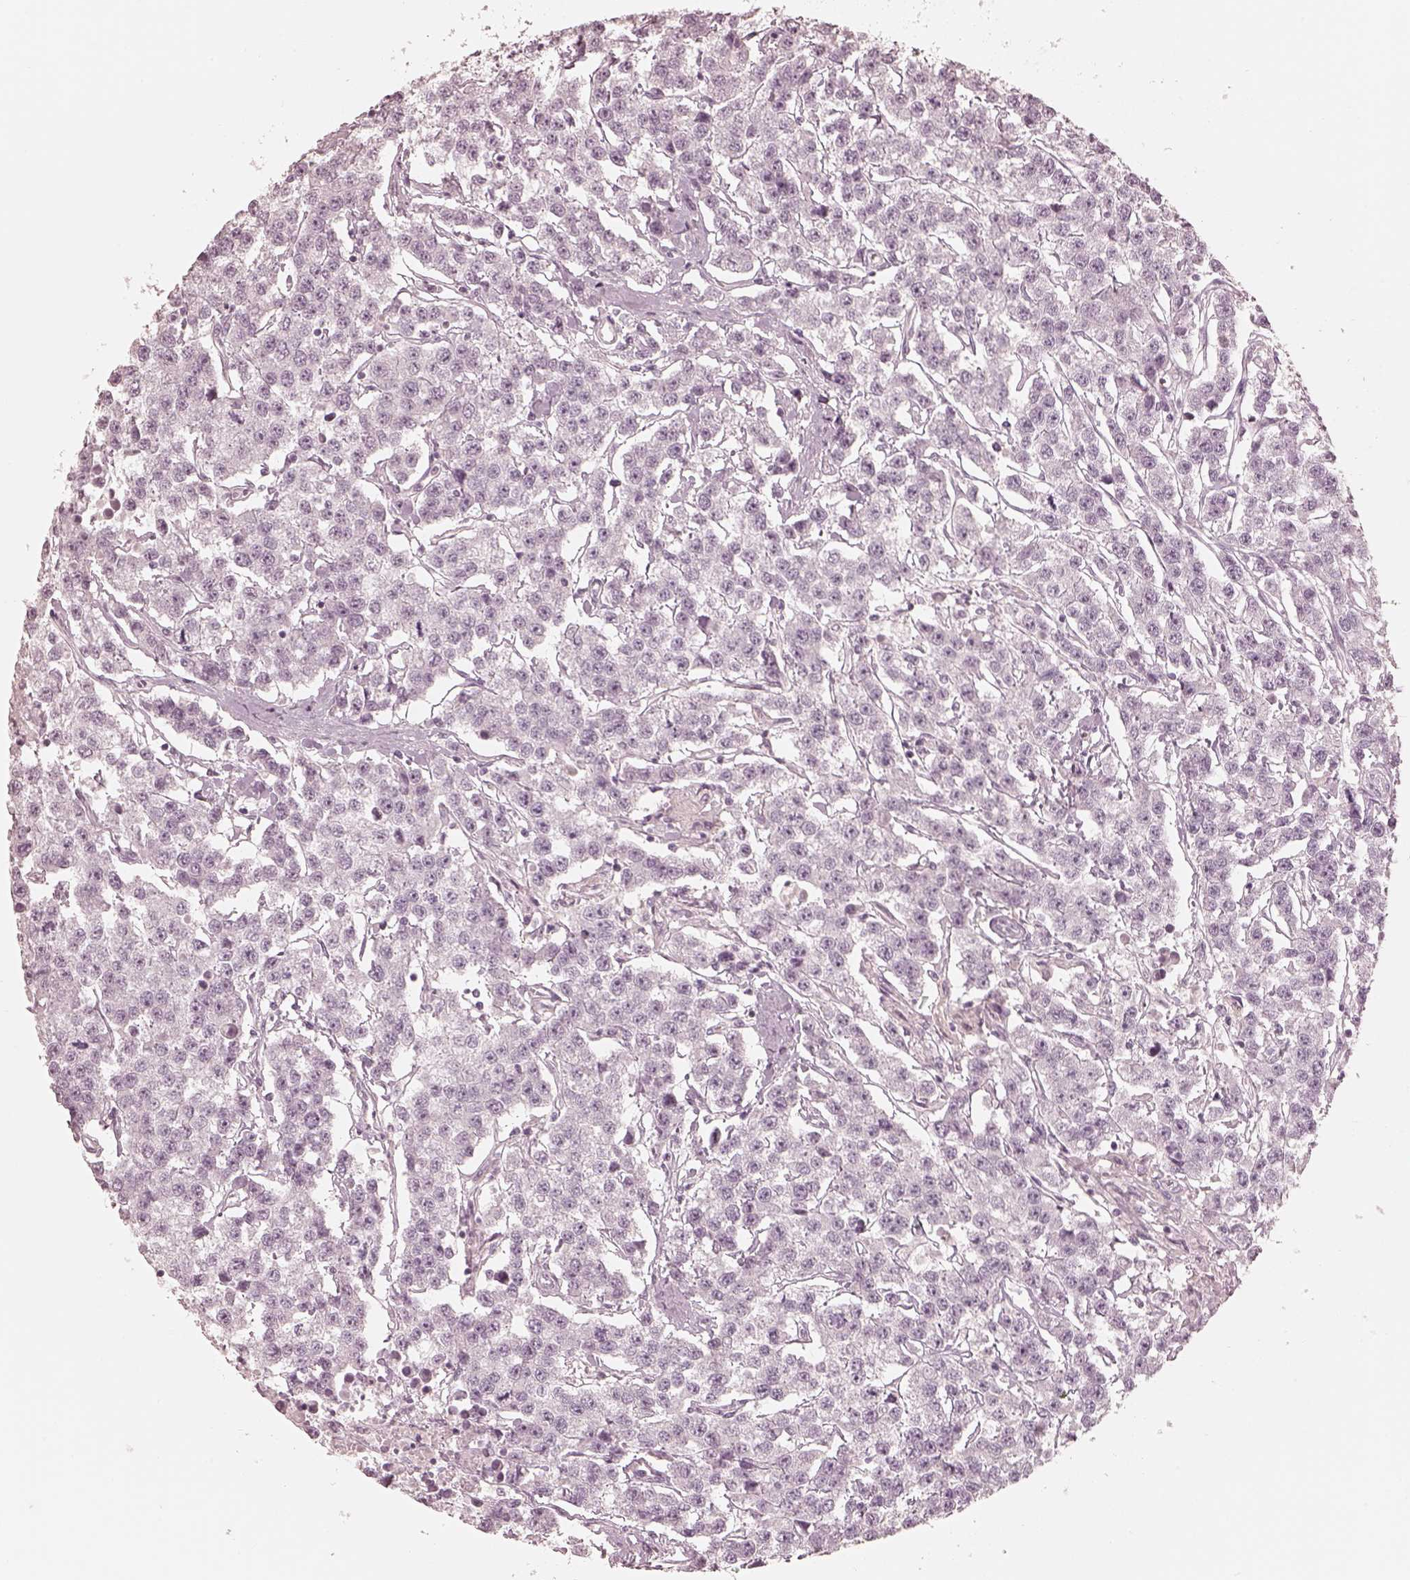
{"staining": {"intensity": "negative", "quantity": "none", "location": "none"}, "tissue": "testis cancer", "cell_type": "Tumor cells", "image_type": "cancer", "snomed": [{"axis": "morphology", "description": "Seminoma, NOS"}, {"axis": "topography", "description": "Testis"}], "caption": "IHC micrograph of human testis cancer (seminoma) stained for a protein (brown), which displays no positivity in tumor cells.", "gene": "CALR3", "patient": {"sex": "male", "age": 59}}